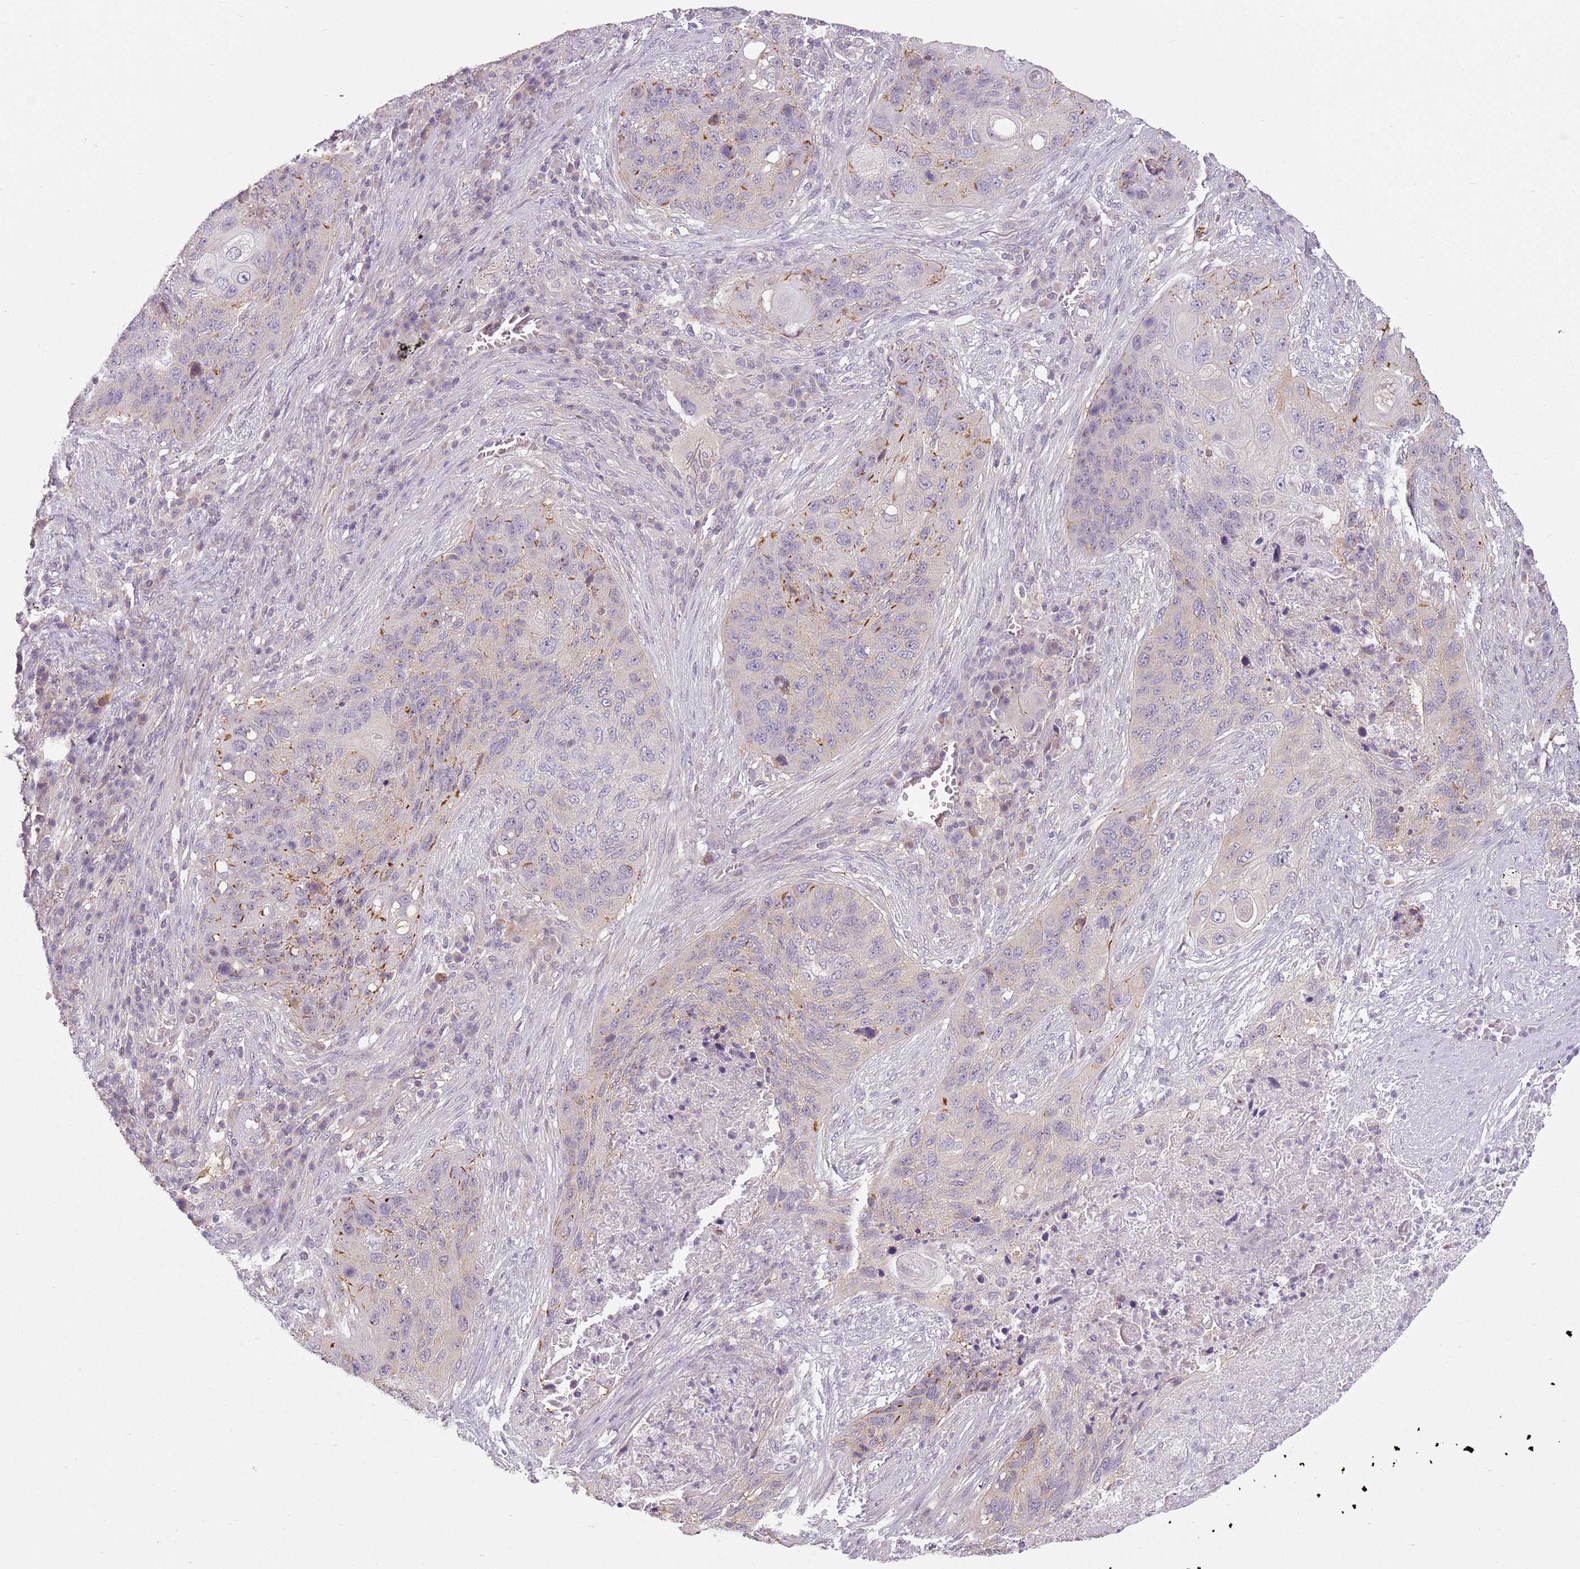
{"staining": {"intensity": "moderate", "quantity": "<25%", "location": "cytoplasmic/membranous"}, "tissue": "lung cancer", "cell_type": "Tumor cells", "image_type": "cancer", "snomed": [{"axis": "morphology", "description": "Squamous cell carcinoma, NOS"}, {"axis": "topography", "description": "Lung"}], "caption": "Squamous cell carcinoma (lung) stained with DAB IHC displays low levels of moderate cytoplasmic/membranous staining in approximately <25% of tumor cells. The staining was performed using DAB to visualize the protein expression in brown, while the nuclei were stained in blue with hematoxylin (Magnification: 20x).", "gene": "DEFB116", "patient": {"sex": "female", "age": 63}}